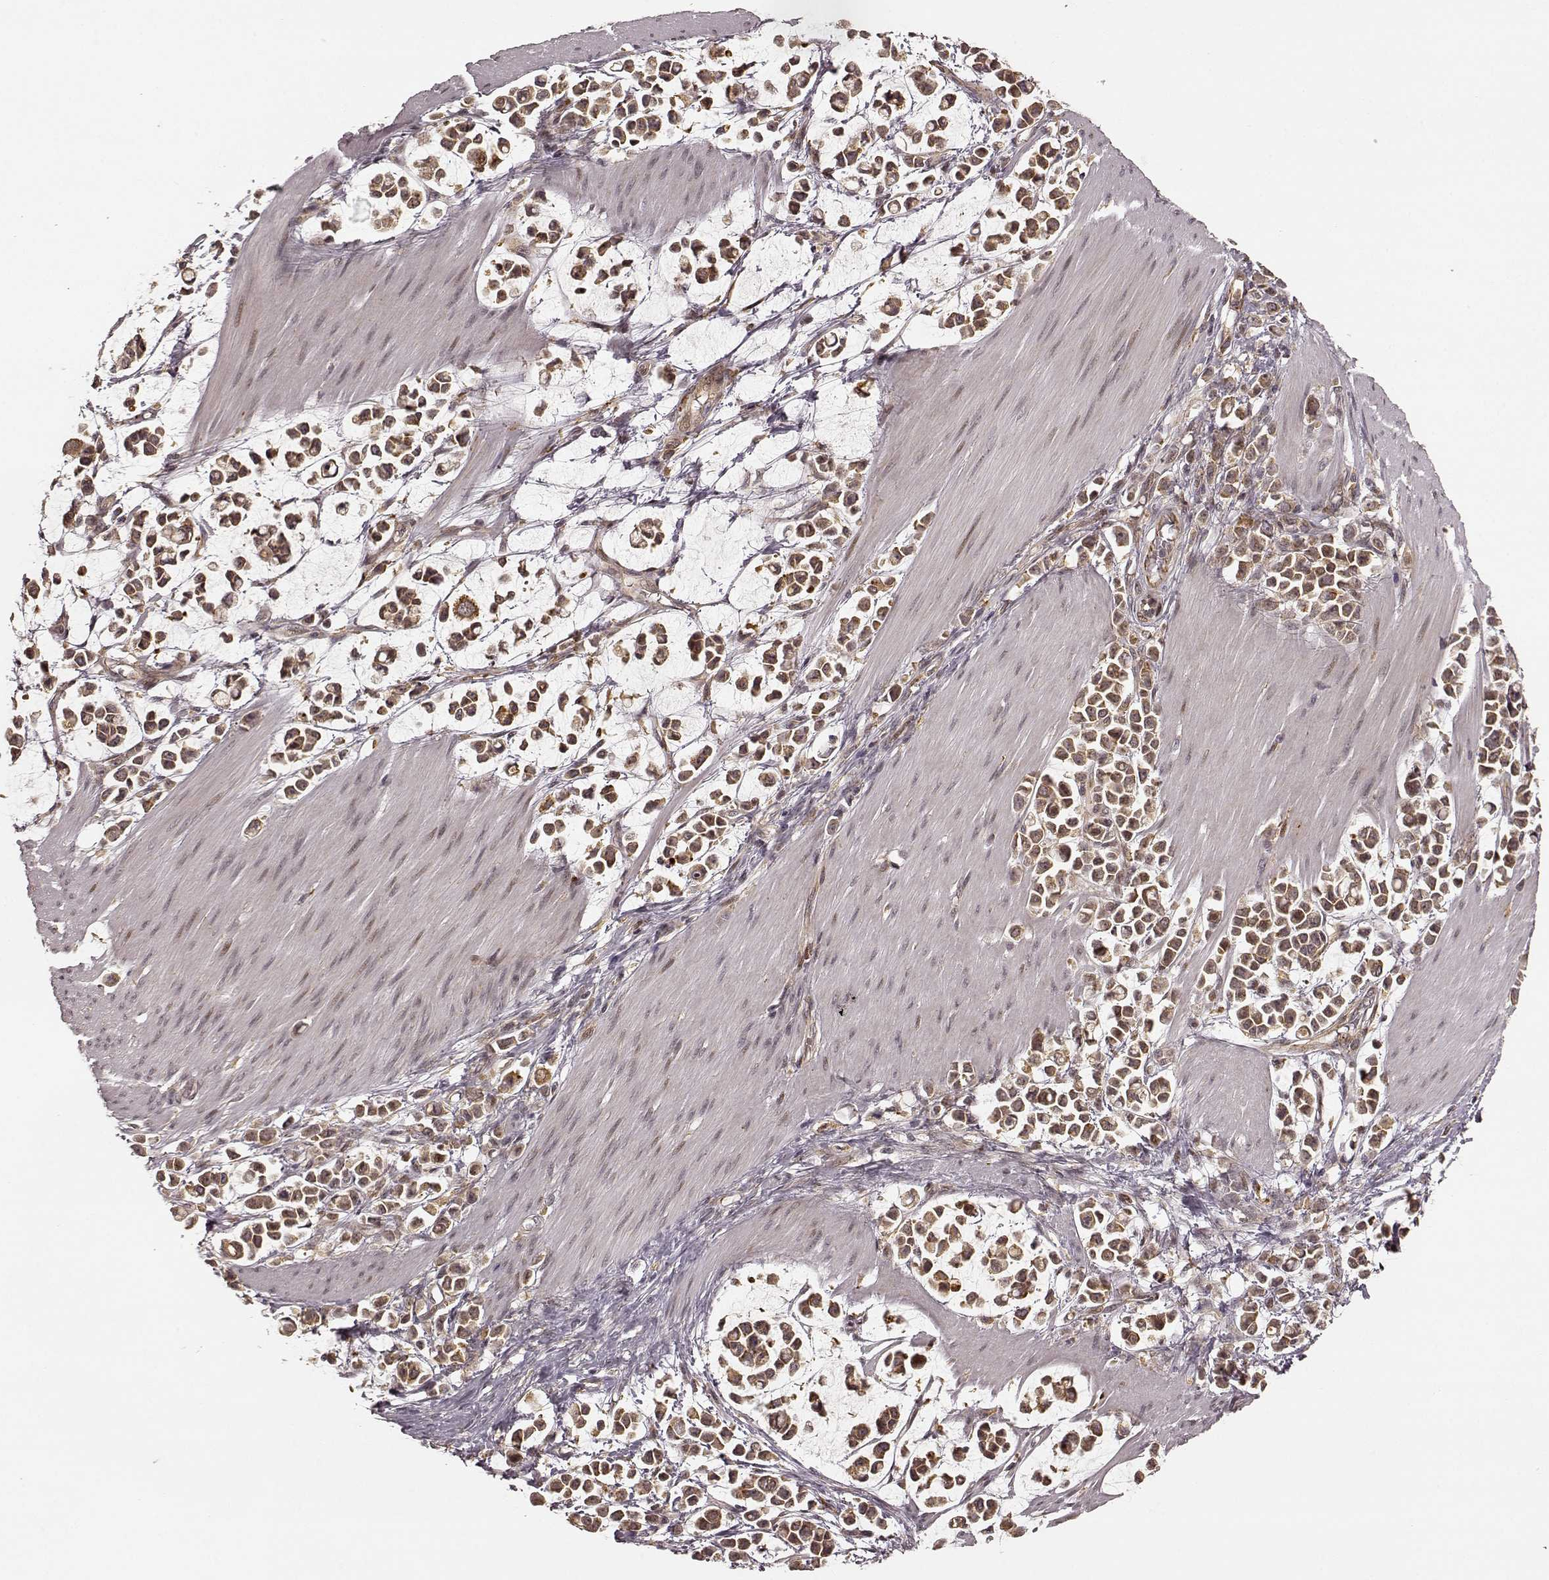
{"staining": {"intensity": "moderate", "quantity": ">75%", "location": "cytoplasmic/membranous"}, "tissue": "stomach cancer", "cell_type": "Tumor cells", "image_type": "cancer", "snomed": [{"axis": "morphology", "description": "Adenocarcinoma, NOS"}, {"axis": "topography", "description": "Stomach"}], "caption": "Adenocarcinoma (stomach) tissue shows moderate cytoplasmic/membranous expression in about >75% of tumor cells", "gene": "SLC12A9", "patient": {"sex": "male", "age": 82}}